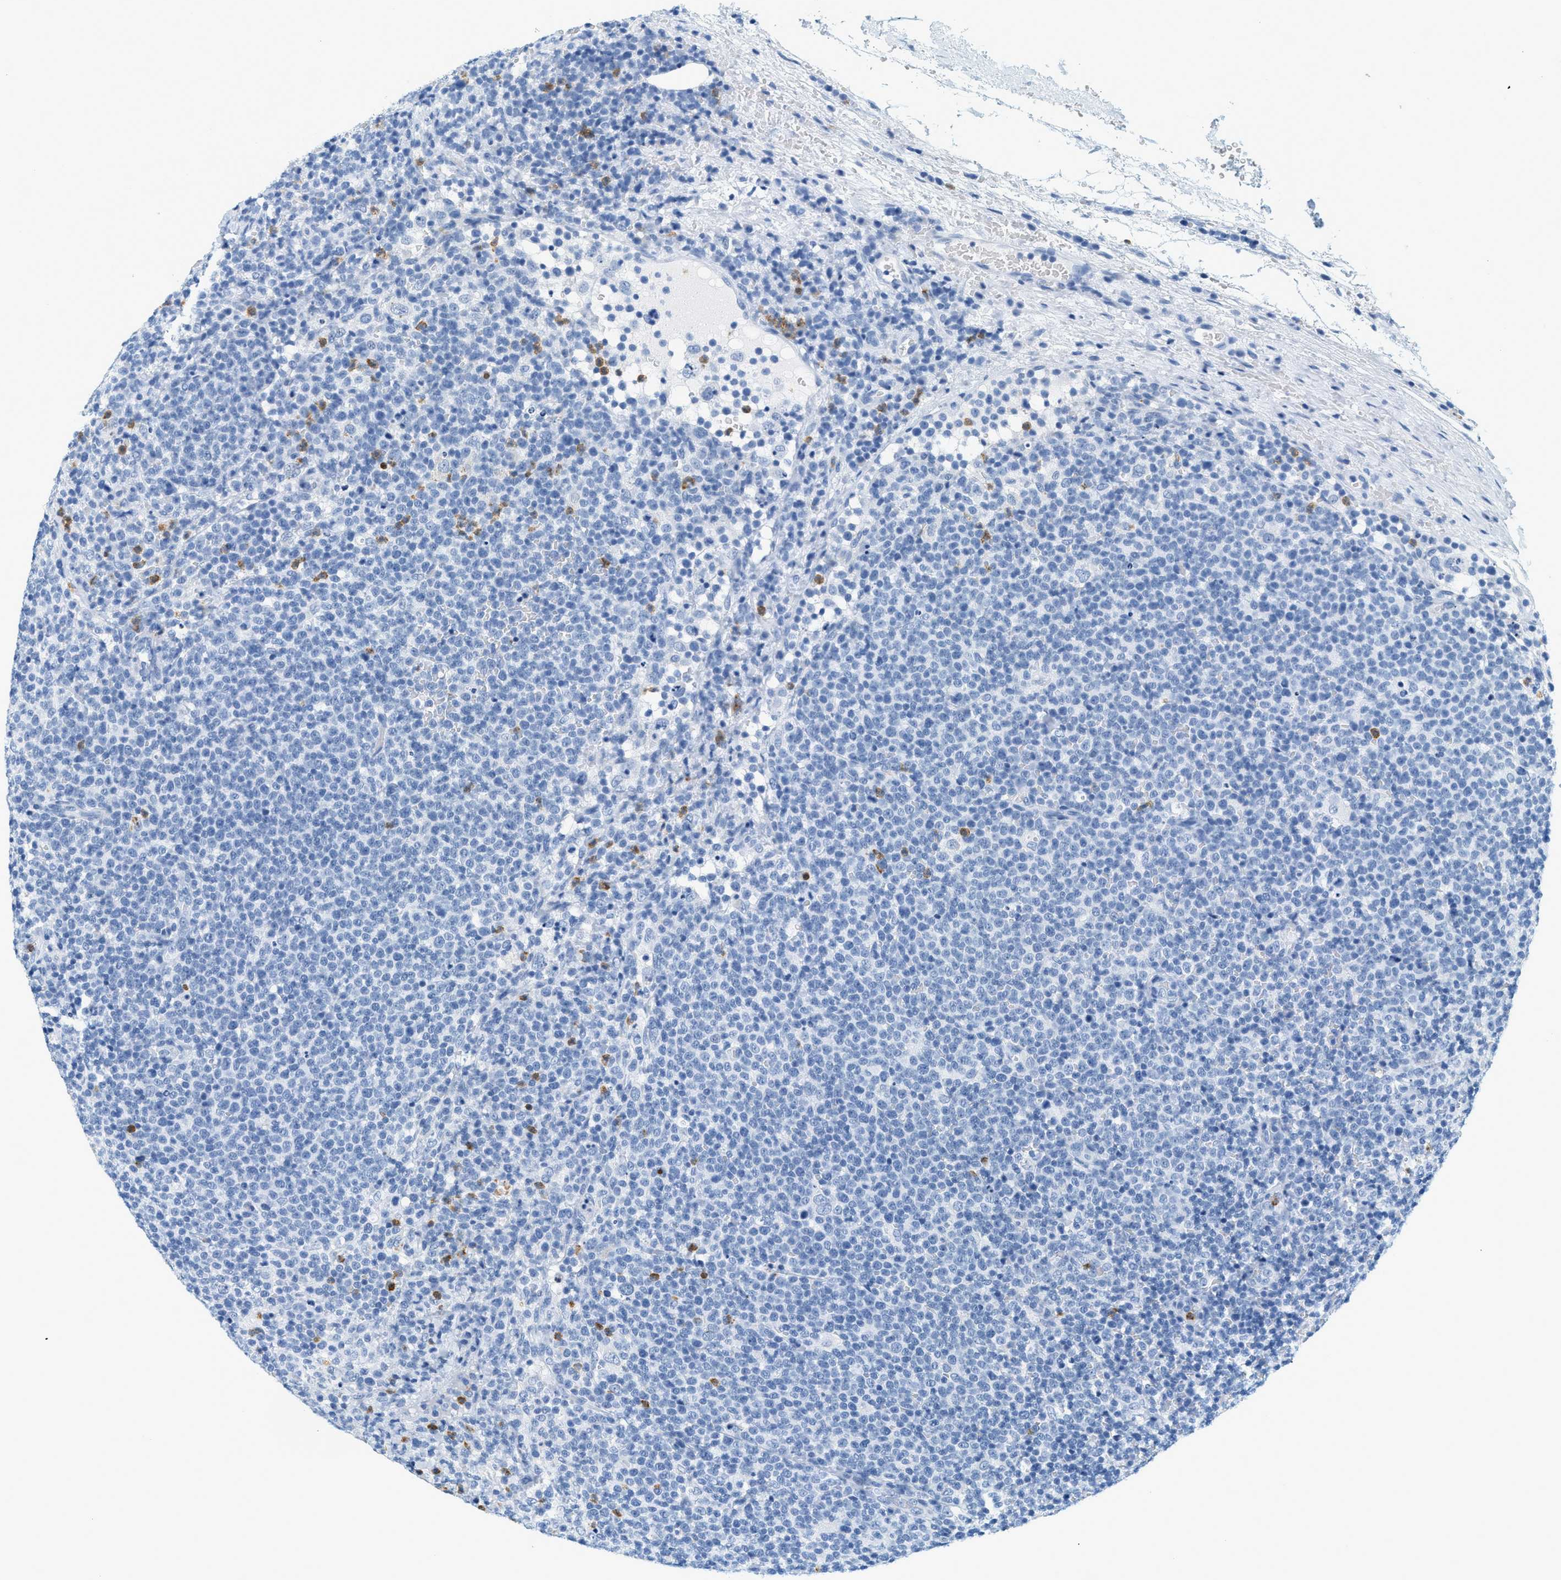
{"staining": {"intensity": "negative", "quantity": "none", "location": "none"}, "tissue": "lymphoma", "cell_type": "Tumor cells", "image_type": "cancer", "snomed": [{"axis": "morphology", "description": "Malignant lymphoma, non-Hodgkin's type, High grade"}, {"axis": "topography", "description": "Lymph node"}], "caption": "IHC photomicrograph of human malignant lymphoma, non-Hodgkin's type (high-grade) stained for a protein (brown), which exhibits no expression in tumor cells.", "gene": "LCN2", "patient": {"sex": "male", "age": 61}}